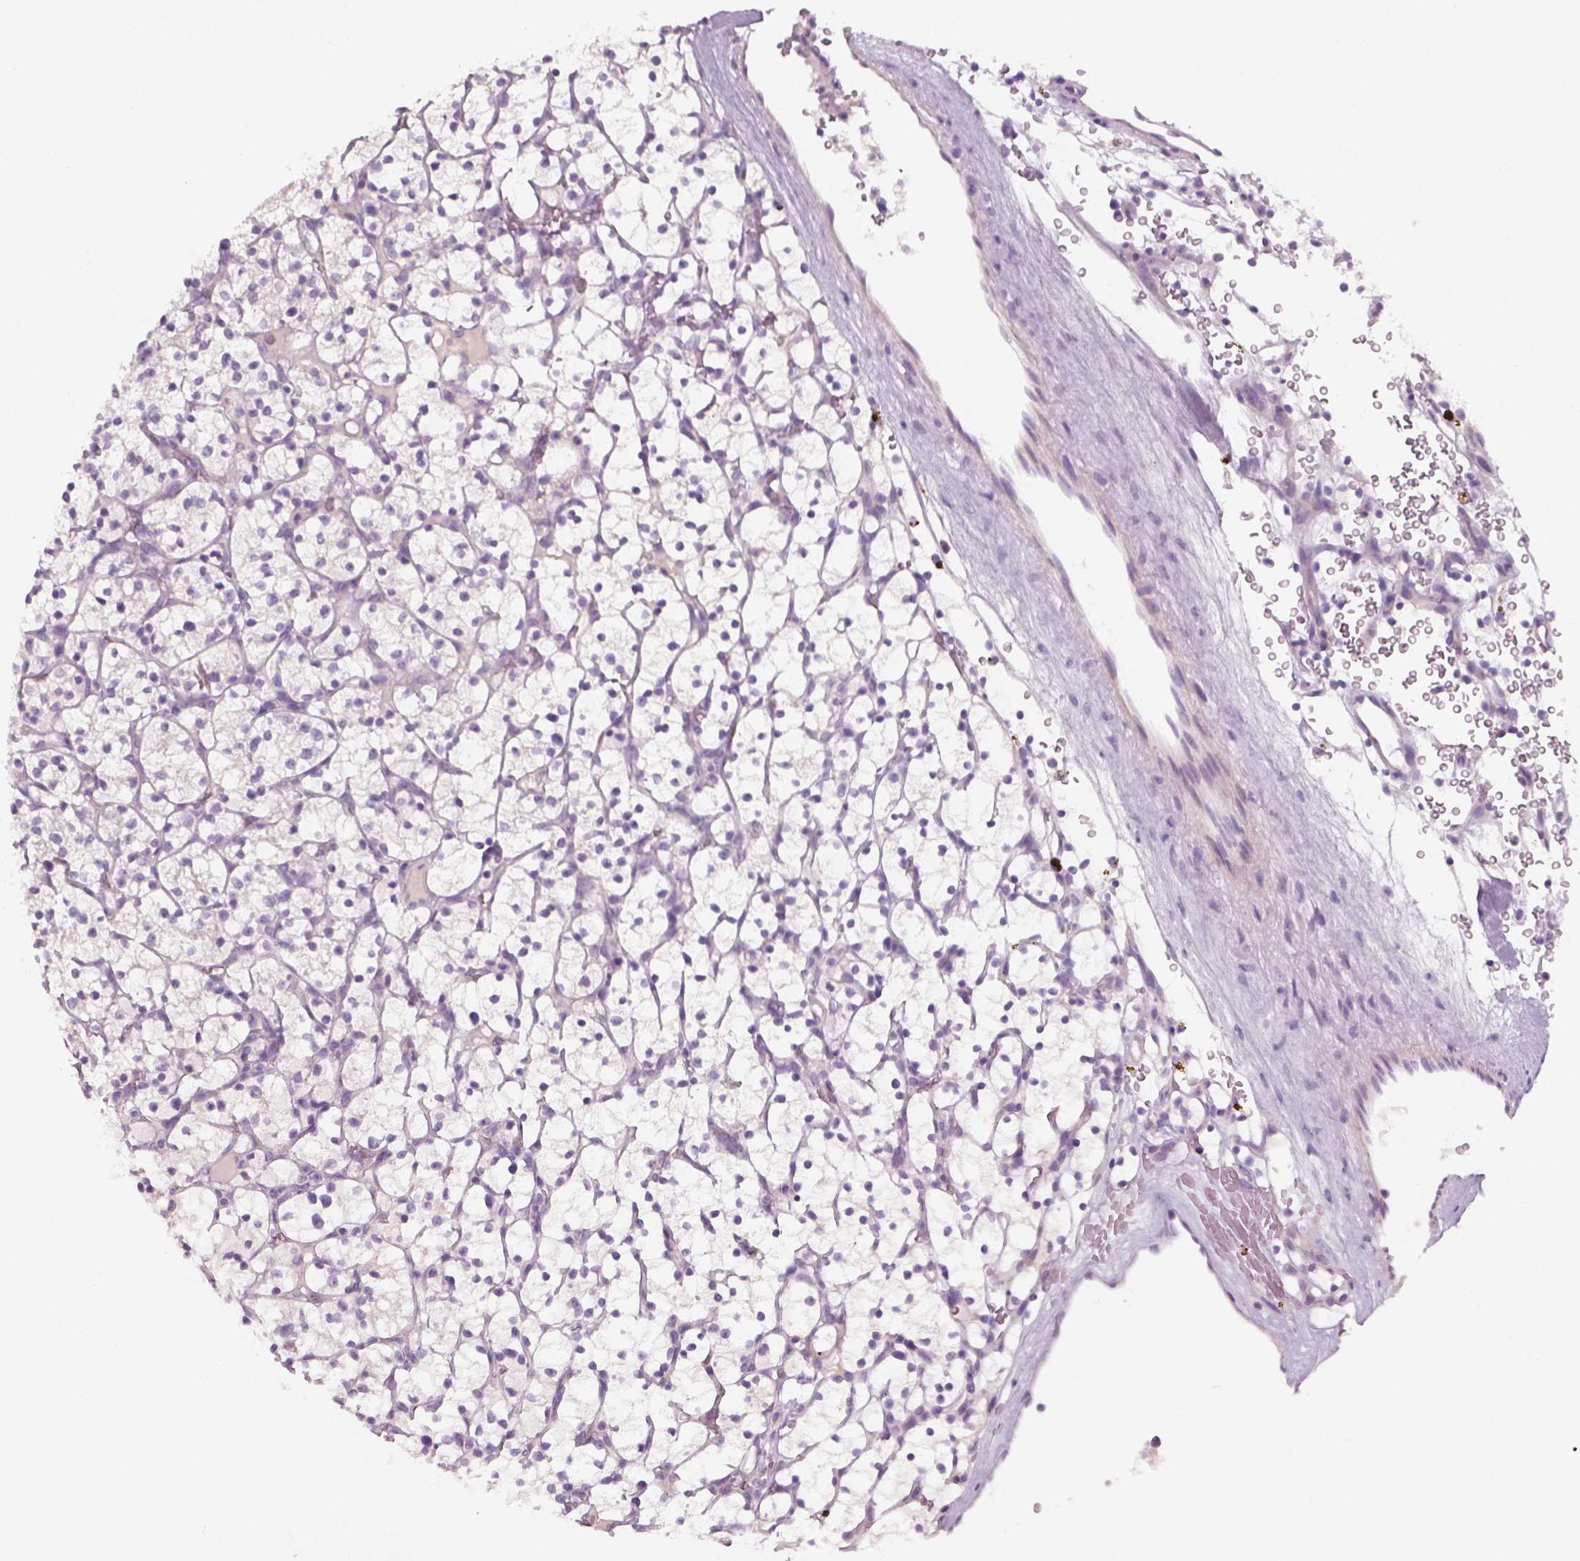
{"staining": {"intensity": "negative", "quantity": "none", "location": "none"}, "tissue": "renal cancer", "cell_type": "Tumor cells", "image_type": "cancer", "snomed": [{"axis": "morphology", "description": "Adenocarcinoma, NOS"}, {"axis": "topography", "description": "Kidney"}], "caption": "Tumor cells are negative for brown protein staining in adenocarcinoma (renal).", "gene": "KRT25", "patient": {"sex": "female", "age": 64}}